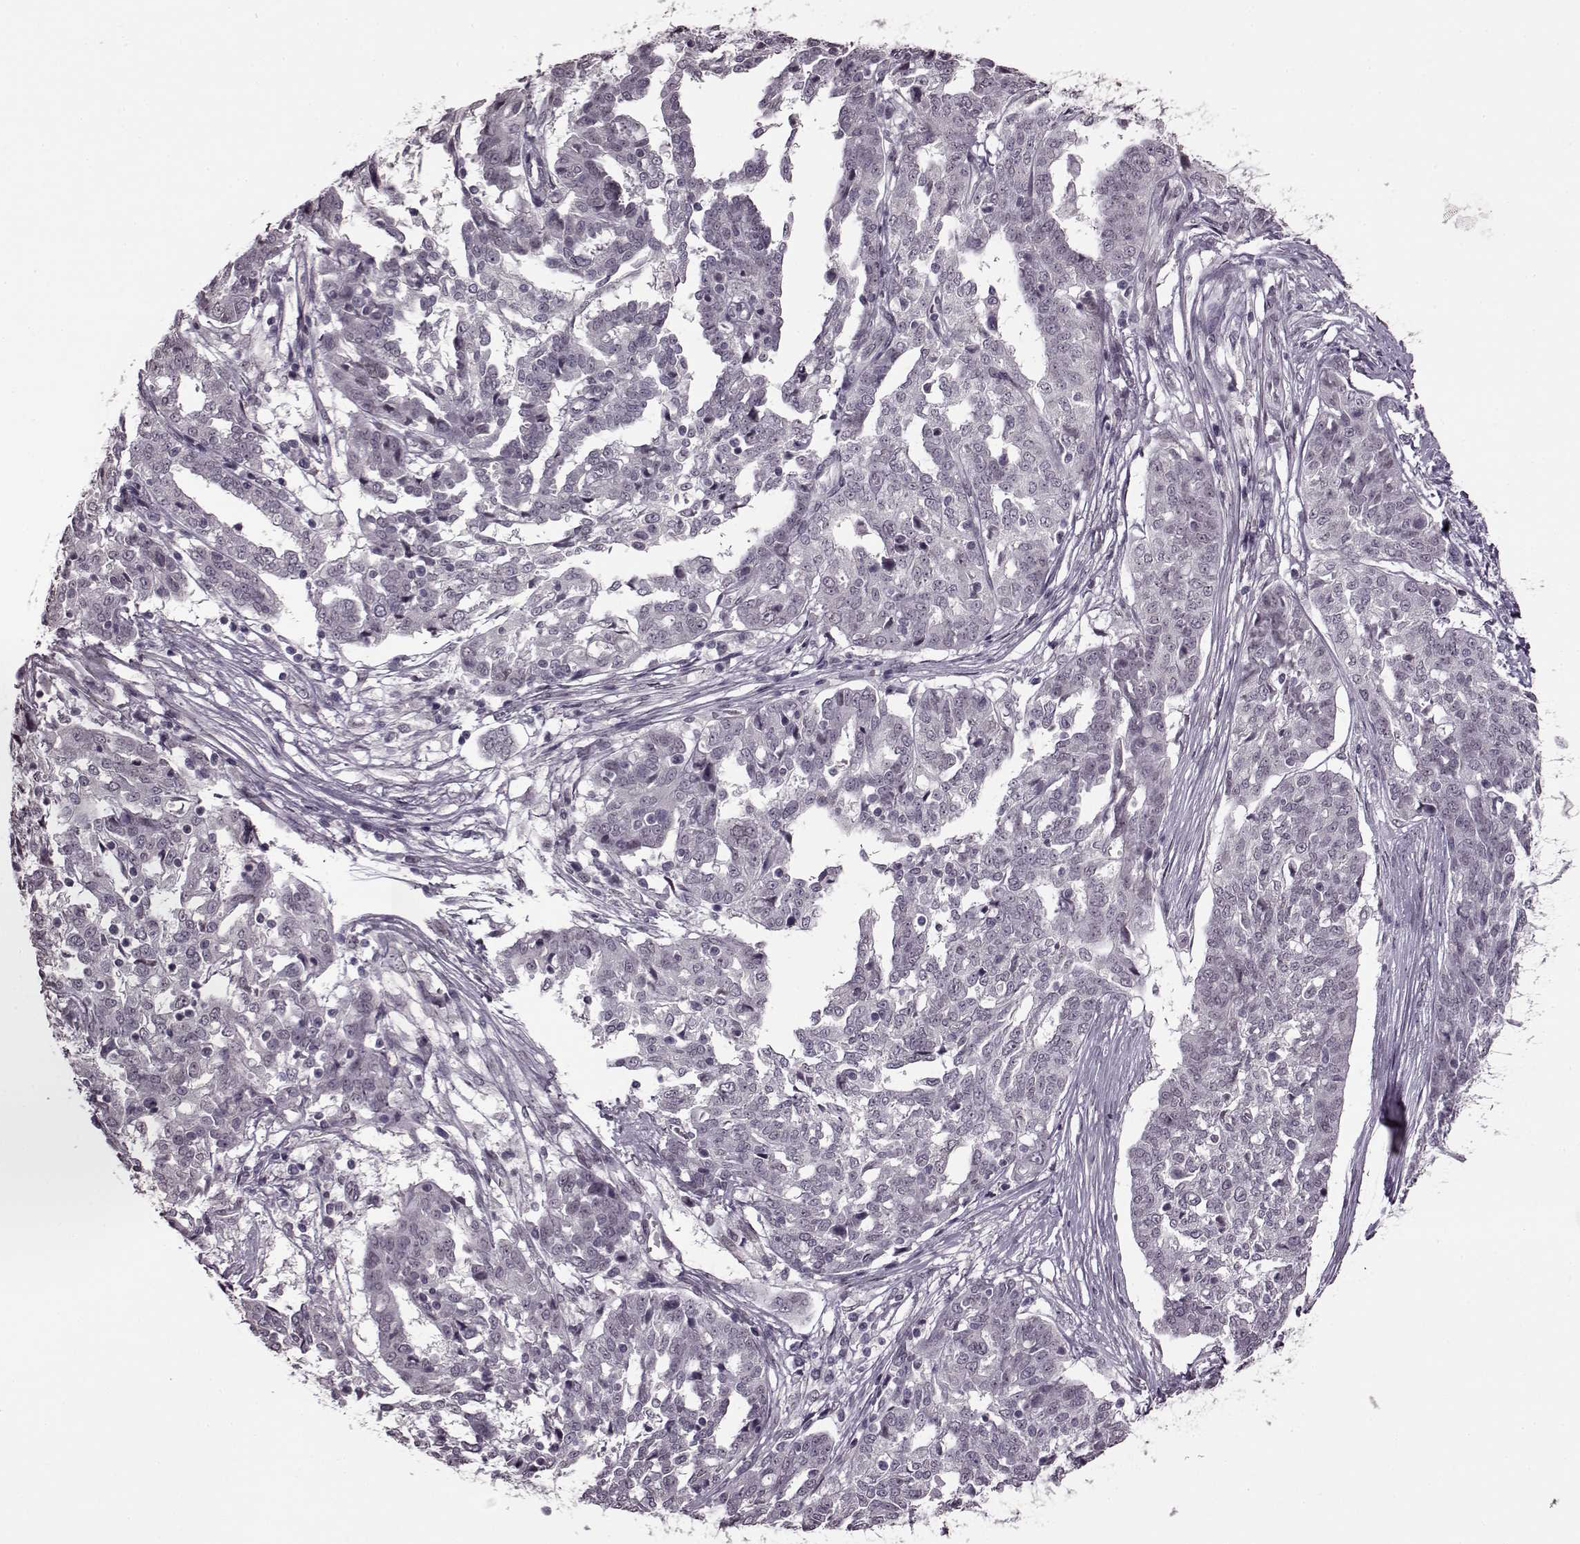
{"staining": {"intensity": "negative", "quantity": "none", "location": "none"}, "tissue": "ovarian cancer", "cell_type": "Tumor cells", "image_type": "cancer", "snomed": [{"axis": "morphology", "description": "Cystadenocarcinoma, serous, NOS"}, {"axis": "topography", "description": "Ovary"}], "caption": "Photomicrograph shows no significant protein expression in tumor cells of ovarian cancer (serous cystadenocarcinoma). (DAB (3,3'-diaminobenzidine) immunohistochemistry (IHC) visualized using brightfield microscopy, high magnification).", "gene": "STX1B", "patient": {"sex": "female", "age": 67}}